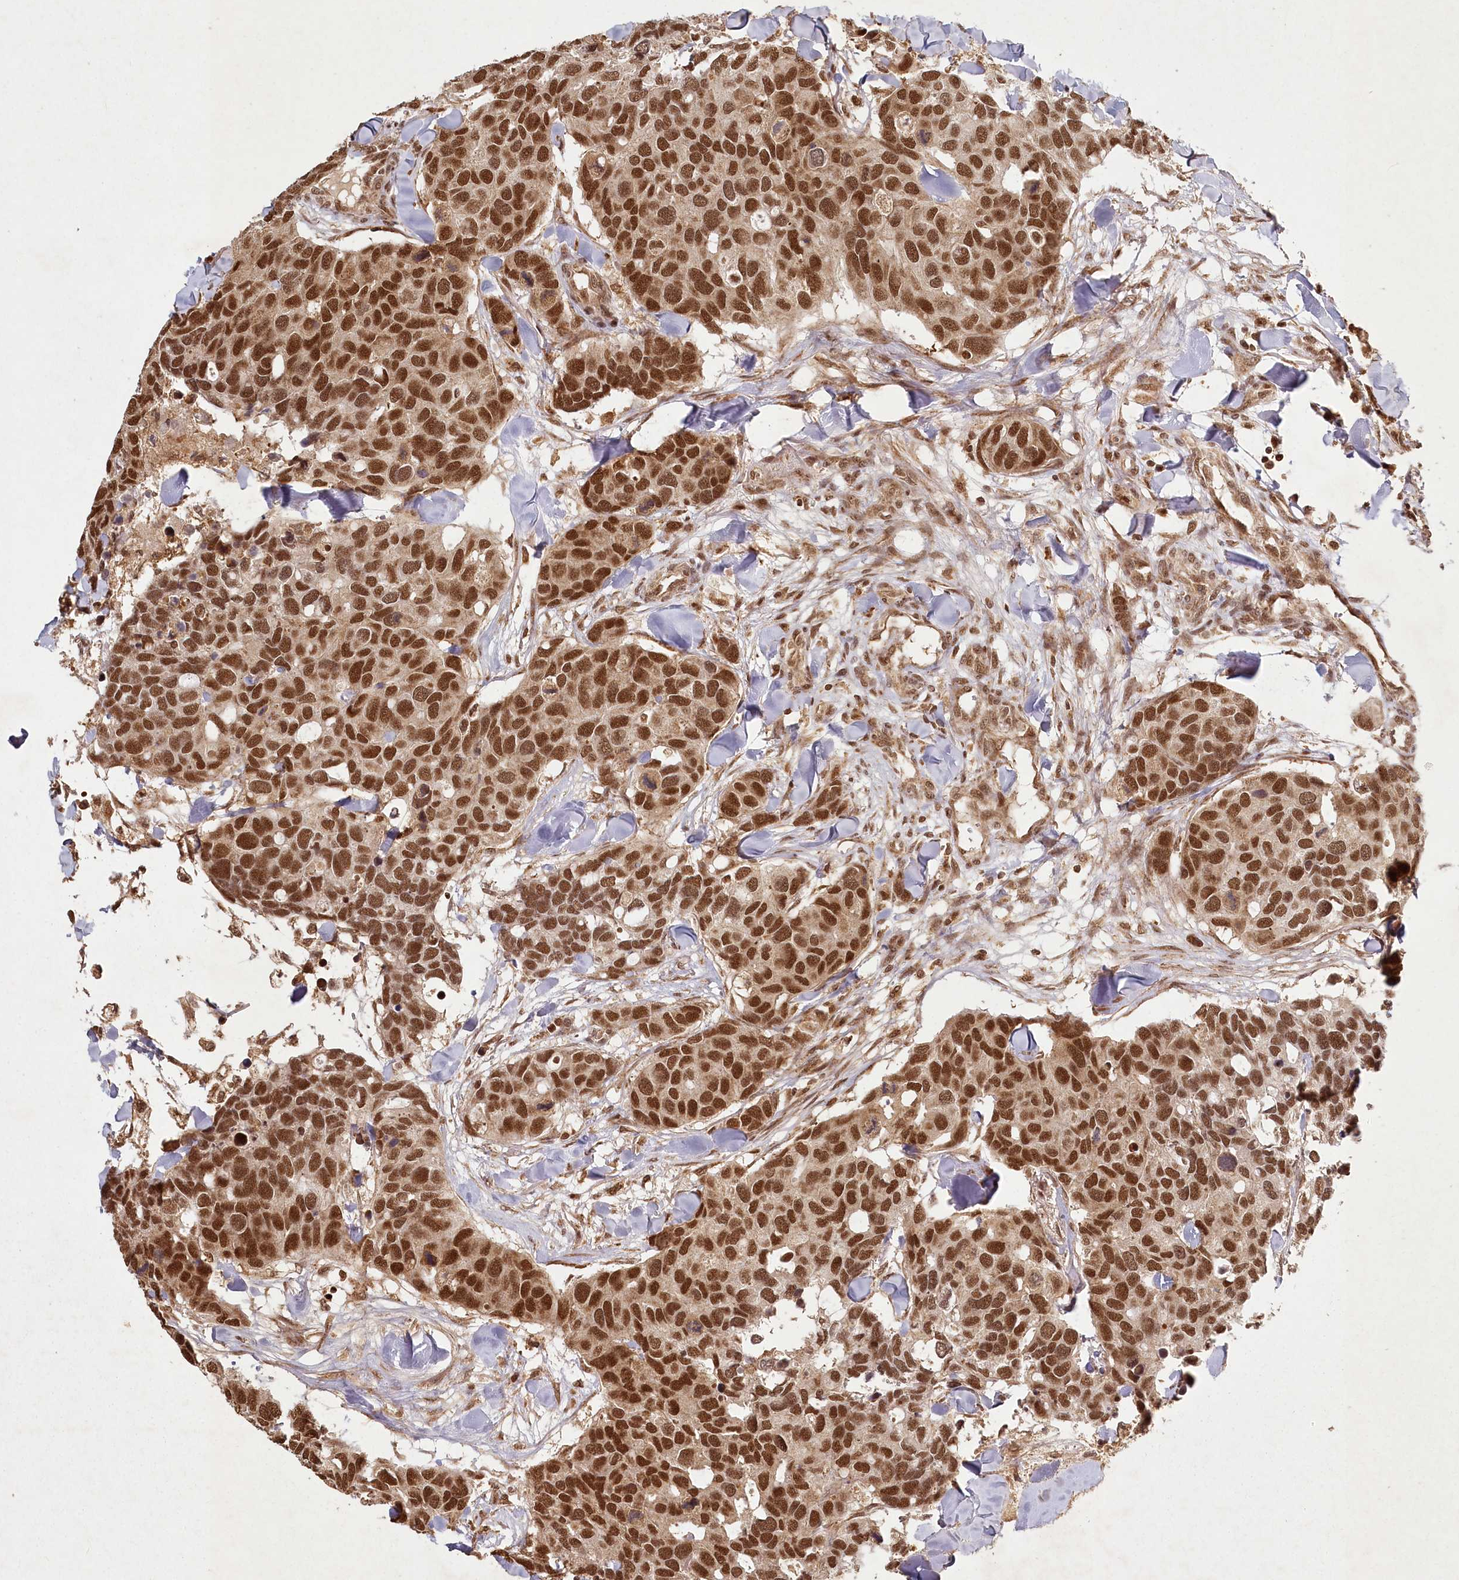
{"staining": {"intensity": "strong", "quantity": ">75%", "location": "nuclear"}, "tissue": "breast cancer", "cell_type": "Tumor cells", "image_type": "cancer", "snomed": [{"axis": "morphology", "description": "Duct carcinoma"}, {"axis": "topography", "description": "Breast"}], "caption": "Immunohistochemistry micrograph of neoplastic tissue: human breast invasive ductal carcinoma stained using immunohistochemistry displays high levels of strong protein expression localized specifically in the nuclear of tumor cells, appearing as a nuclear brown color.", "gene": "MICU1", "patient": {"sex": "female", "age": 83}}